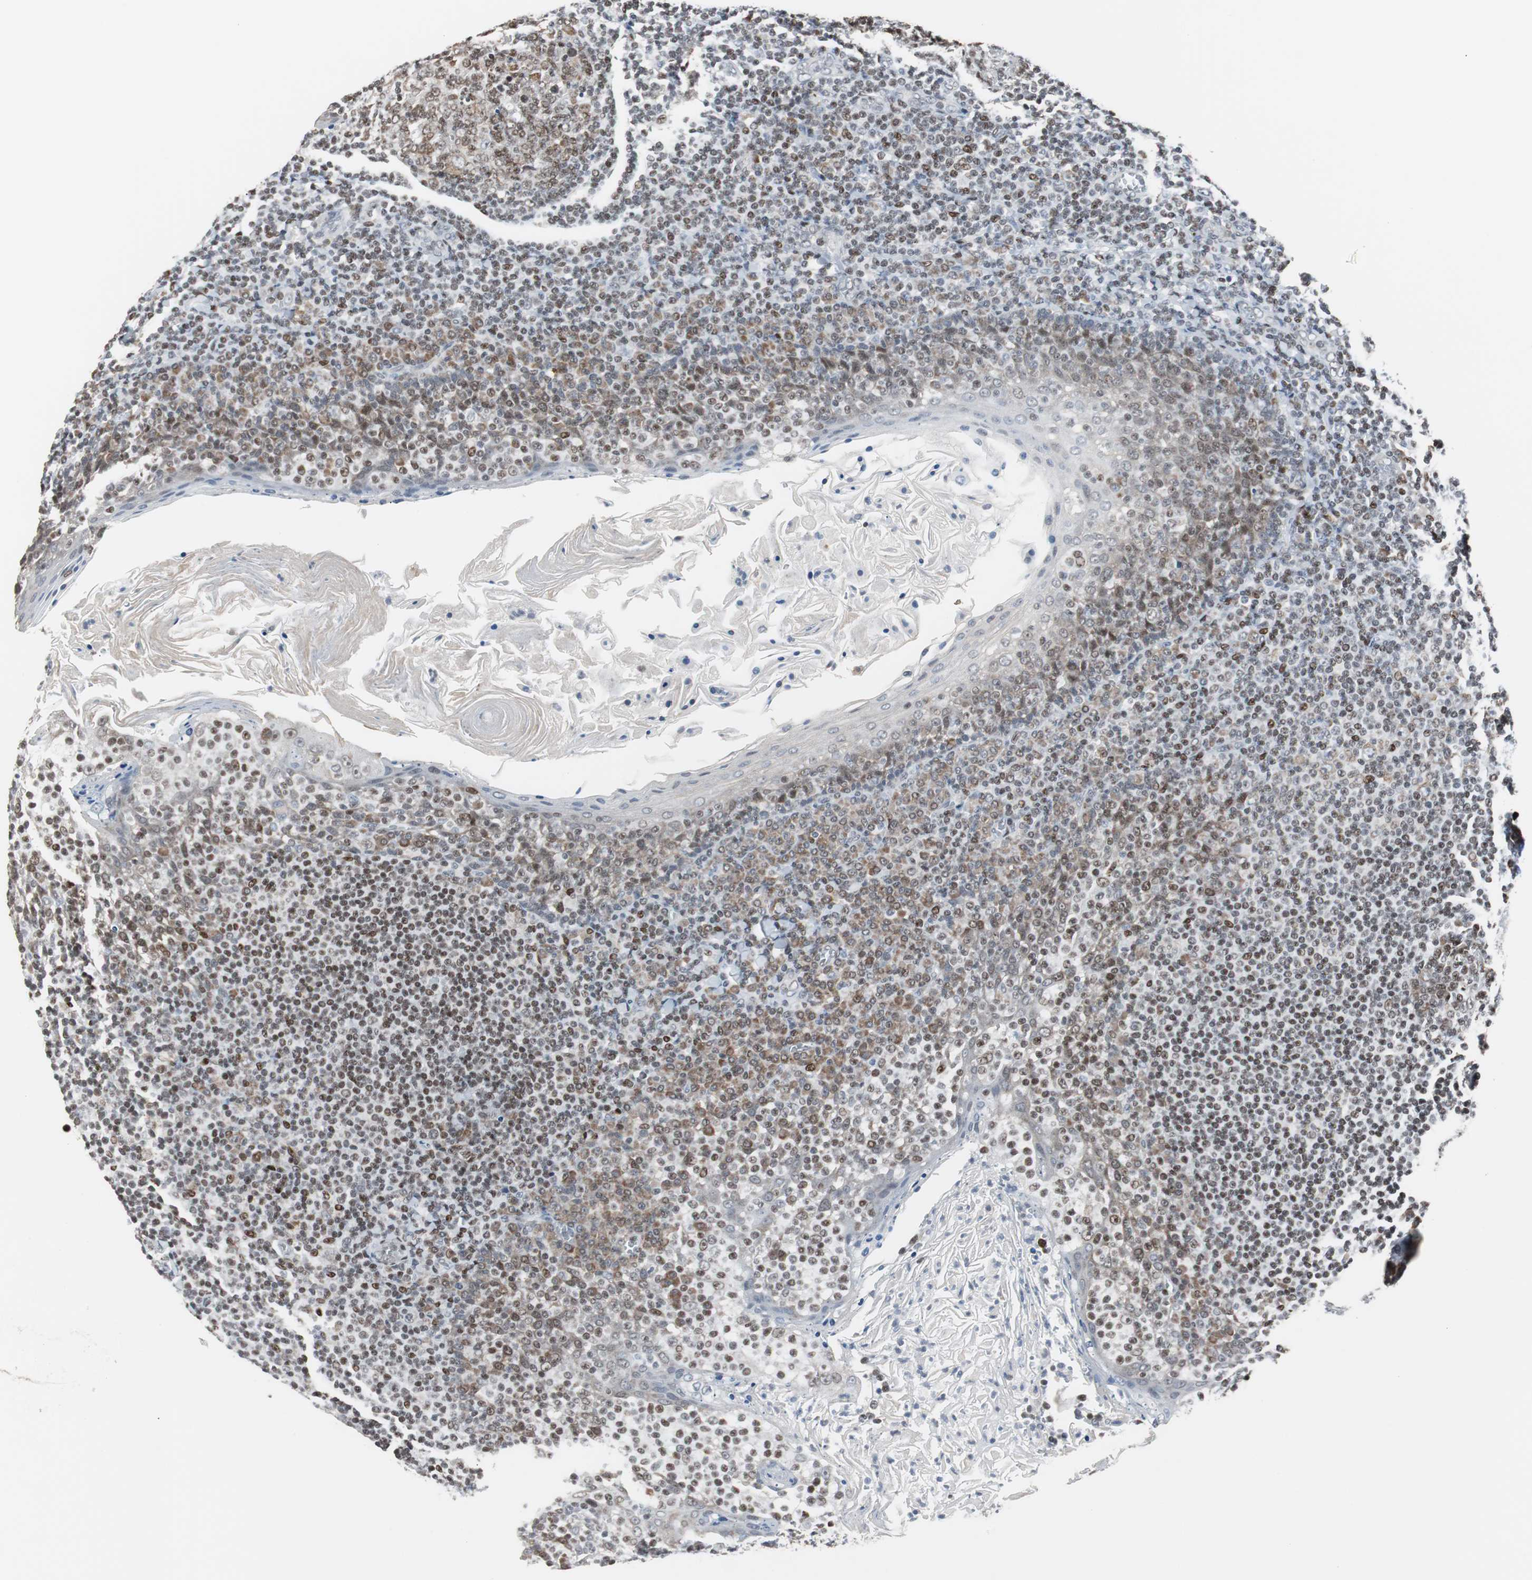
{"staining": {"intensity": "strong", "quantity": ">75%", "location": "nuclear"}, "tissue": "tonsil", "cell_type": "Germinal center cells", "image_type": "normal", "snomed": [{"axis": "morphology", "description": "Normal tissue, NOS"}, {"axis": "topography", "description": "Tonsil"}], "caption": "Human tonsil stained with a protein marker displays strong staining in germinal center cells.", "gene": "ZHX2", "patient": {"sex": "male", "age": 31}}